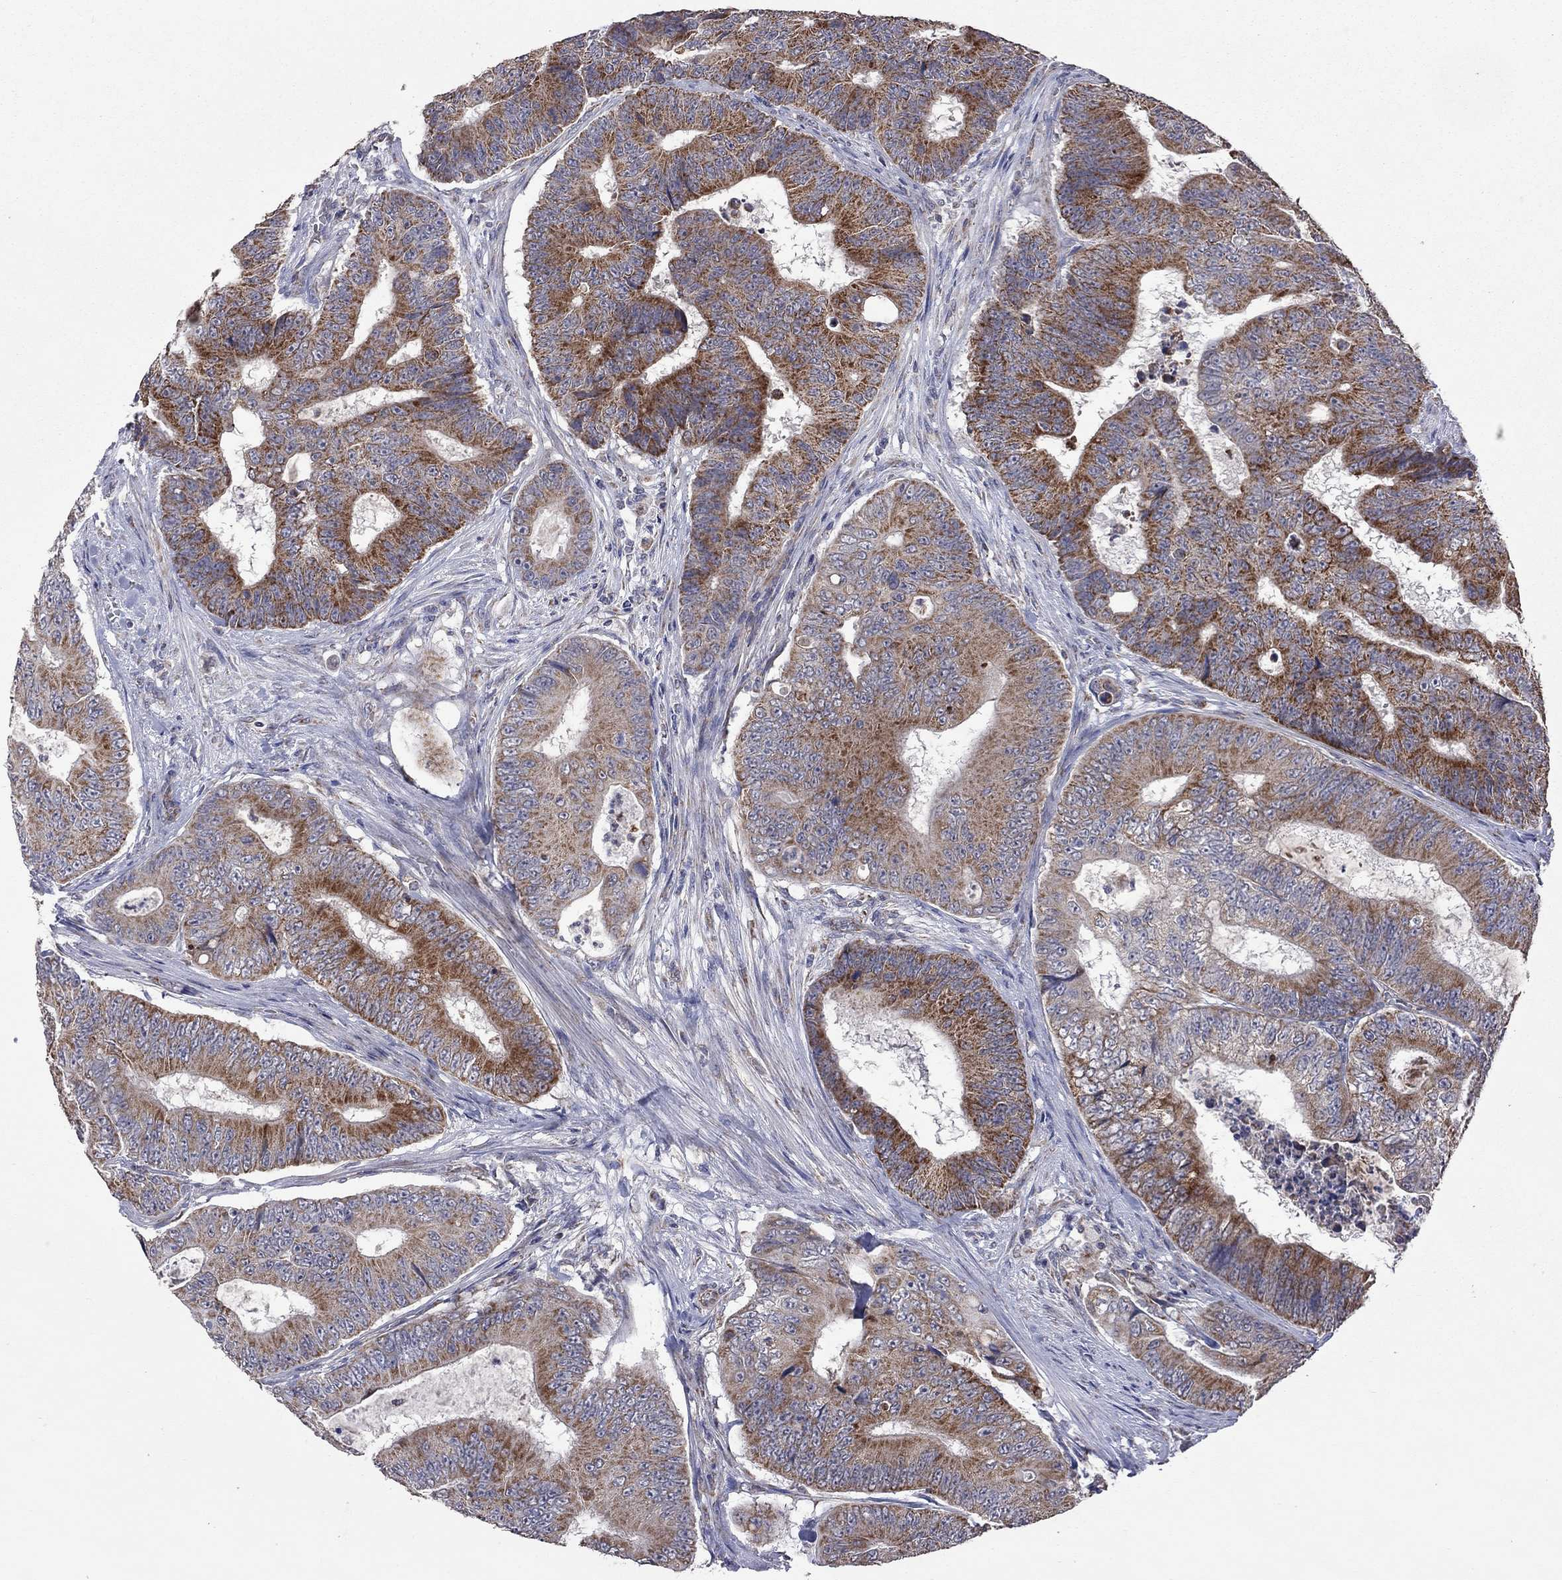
{"staining": {"intensity": "strong", "quantity": "25%-75%", "location": "cytoplasmic/membranous"}, "tissue": "colorectal cancer", "cell_type": "Tumor cells", "image_type": "cancer", "snomed": [{"axis": "morphology", "description": "Adenocarcinoma, NOS"}, {"axis": "topography", "description": "Colon"}], "caption": "Colorectal cancer (adenocarcinoma) stained with a protein marker demonstrates strong staining in tumor cells.", "gene": "NDUFB1", "patient": {"sex": "female", "age": 48}}